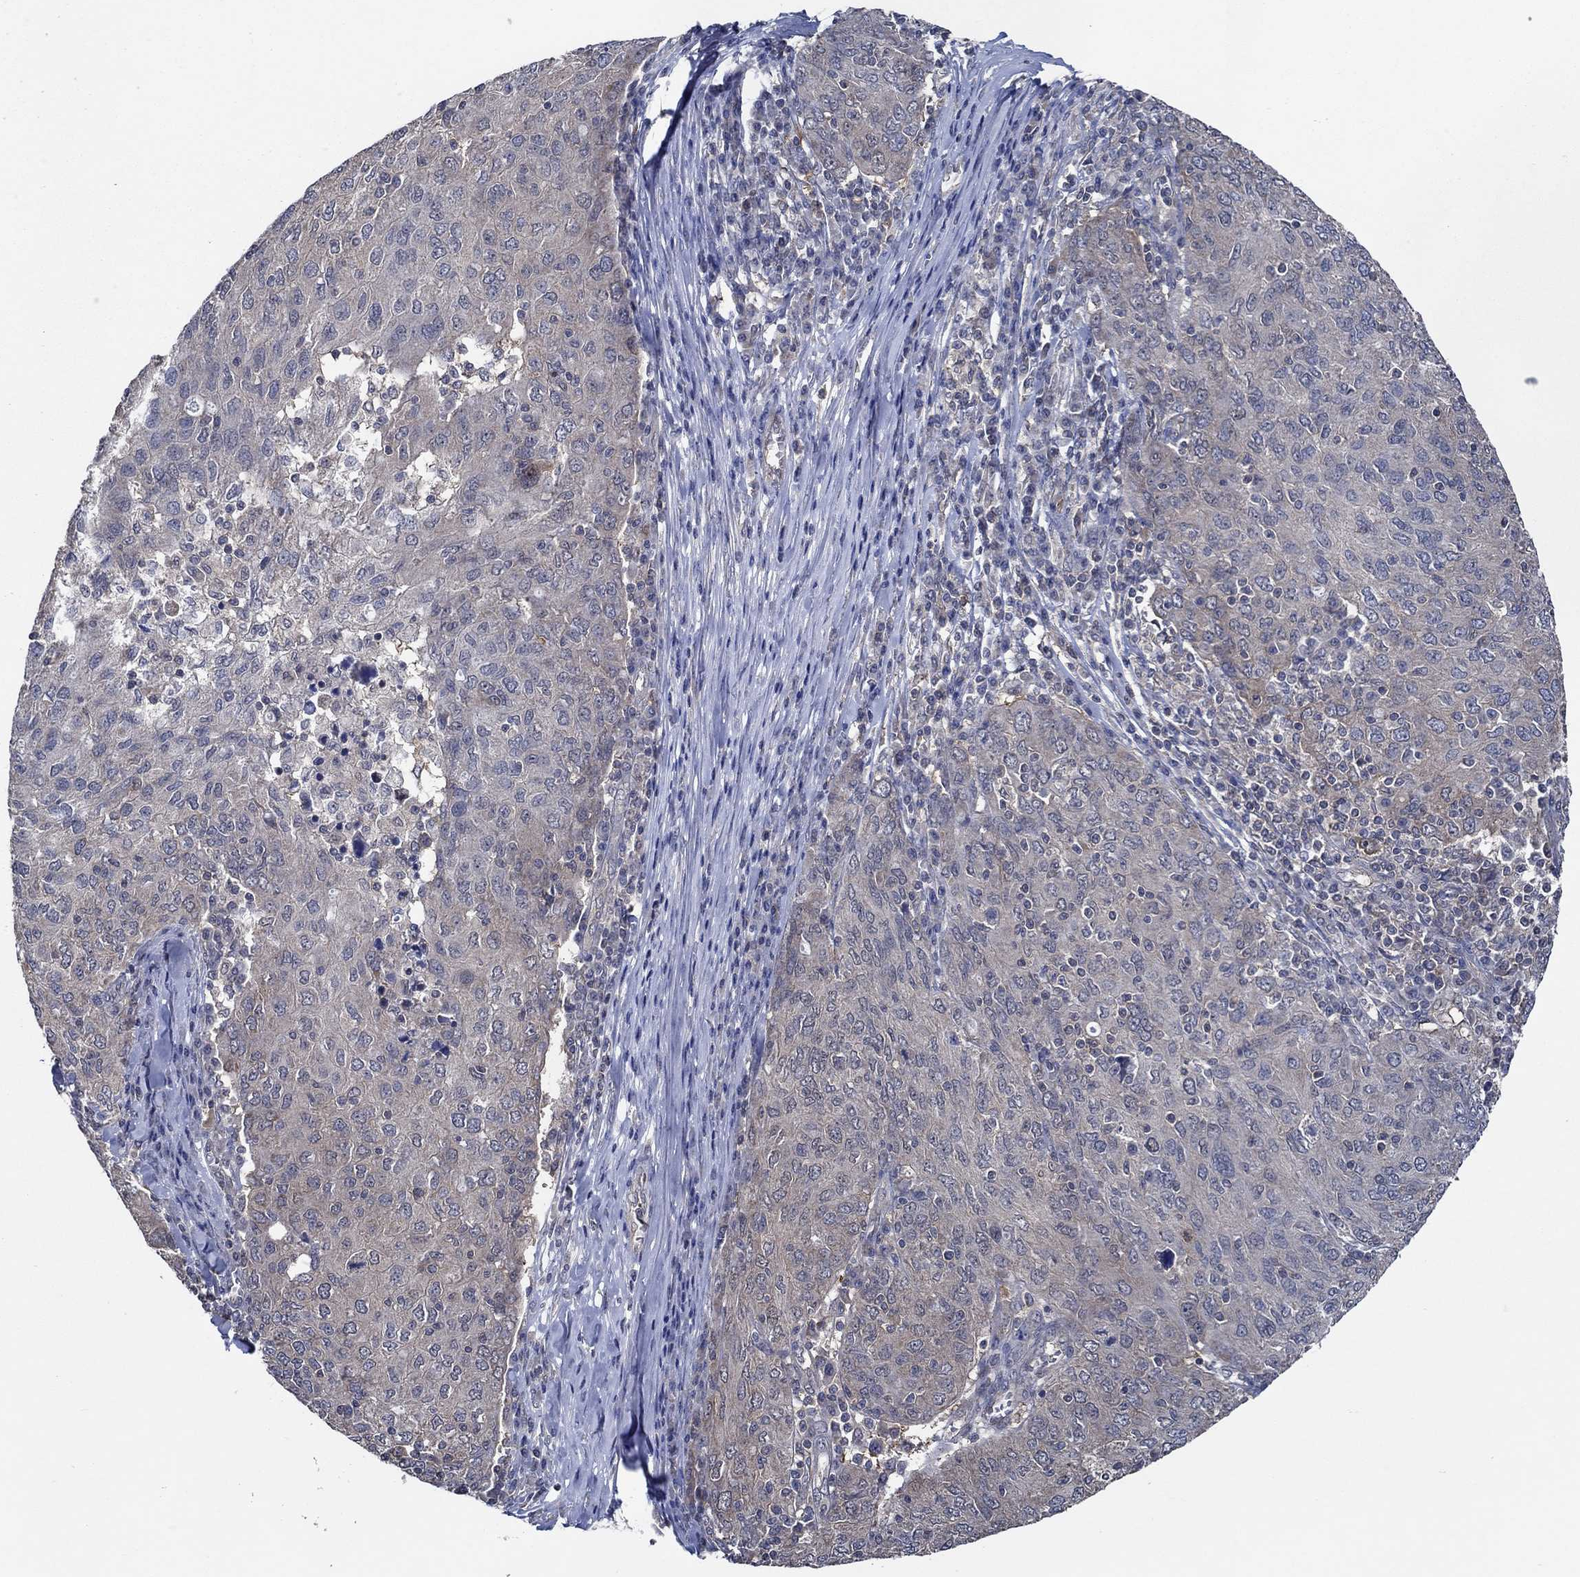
{"staining": {"intensity": "weak", "quantity": "<25%", "location": "cytoplasmic/membranous"}, "tissue": "ovarian cancer", "cell_type": "Tumor cells", "image_type": "cancer", "snomed": [{"axis": "morphology", "description": "Carcinoma, endometroid"}, {"axis": "topography", "description": "Ovary"}], "caption": "Tumor cells show no significant protein positivity in endometroid carcinoma (ovarian).", "gene": "DACT1", "patient": {"sex": "female", "age": 50}}